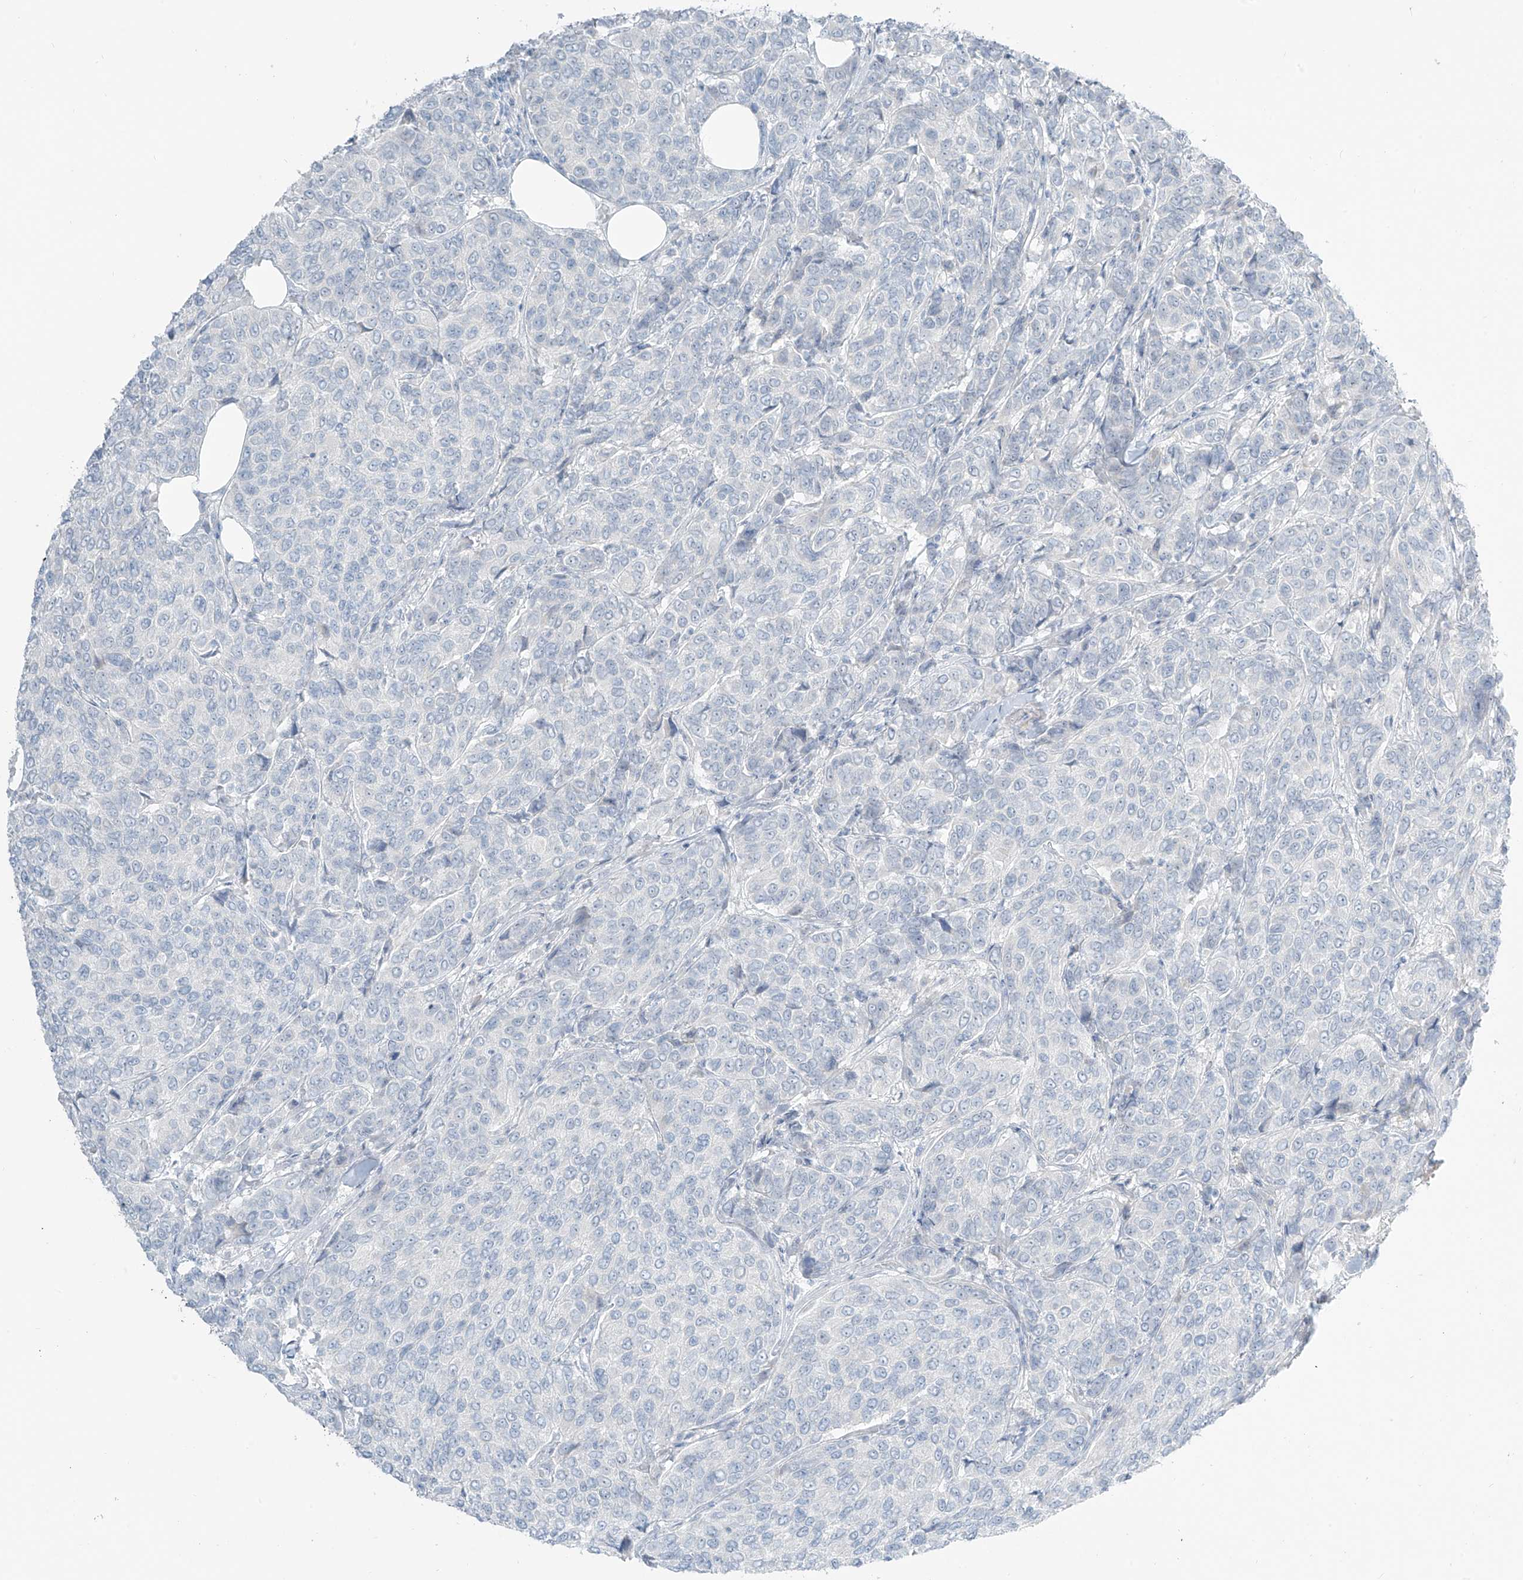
{"staining": {"intensity": "negative", "quantity": "none", "location": "none"}, "tissue": "breast cancer", "cell_type": "Tumor cells", "image_type": "cancer", "snomed": [{"axis": "morphology", "description": "Duct carcinoma"}, {"axis": "topography", "description": "Breast"}], "caption": "This is an IHC photomicrograph of human invasive ductal carcinoma (breast). There is no staining in tumor cells.", "gene": "PRDM6", "patient": {"sex": "female", "age": 55}}